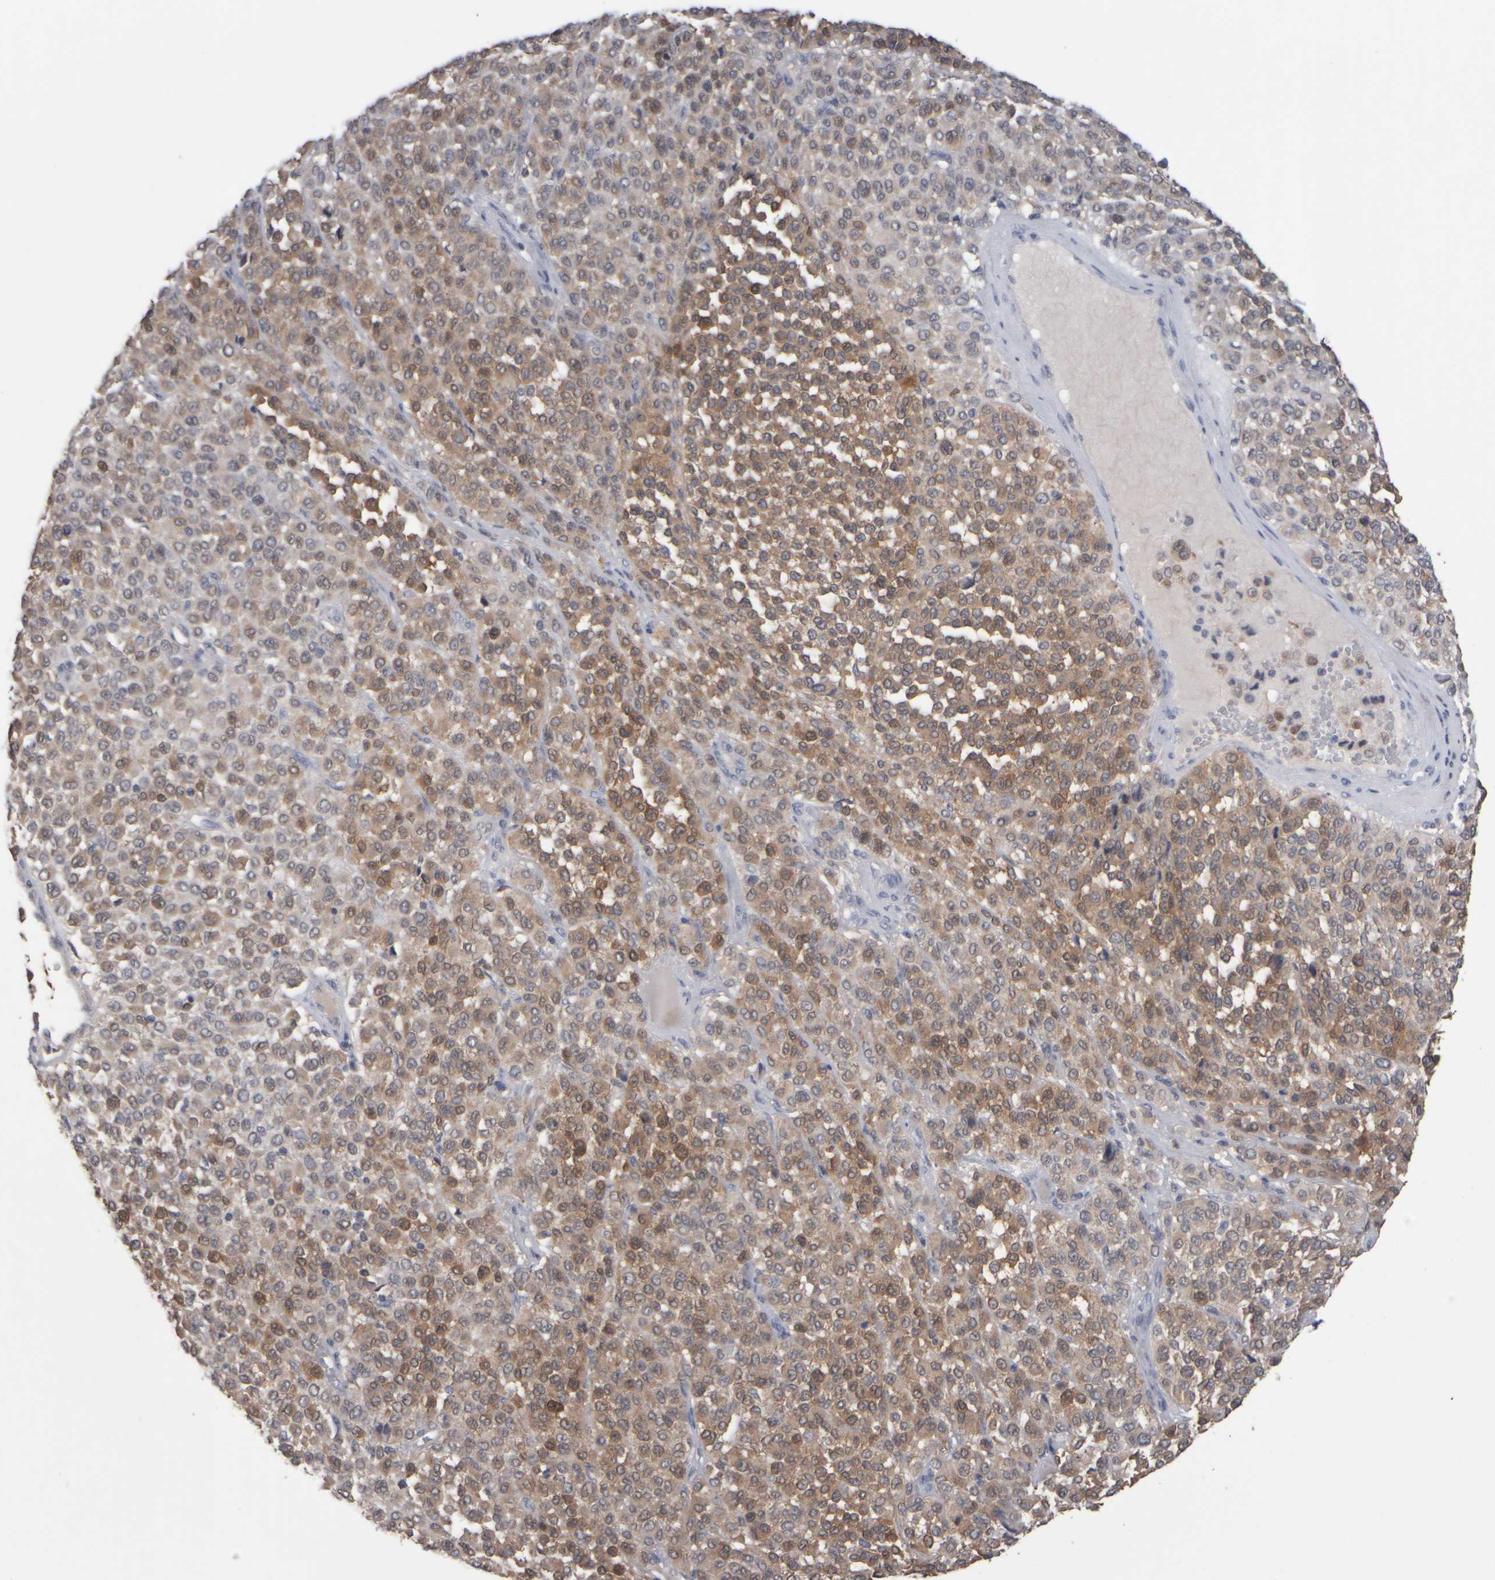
{"staining": {"intensity": "weak", "quantity": "25%-75%", "location": "cytoplasmic/membranous"}, "tissue": "melanoma", "cell_type": "Tumor cells", "image_type": "cancer", "snomed": [{"axis": "morphology", "description": "Malignant melanoma, Metastatic site"}, {"axis": "topography", "description": "Pancreas"}], "caption": "Immunohistochemical staining of melanoma displays low levels of weak cytoplasmic/membranous expression in about 25%-75% of tumor cells.", "gene": "EPHX2", "patient": {"sex": "female", "age": 30}}